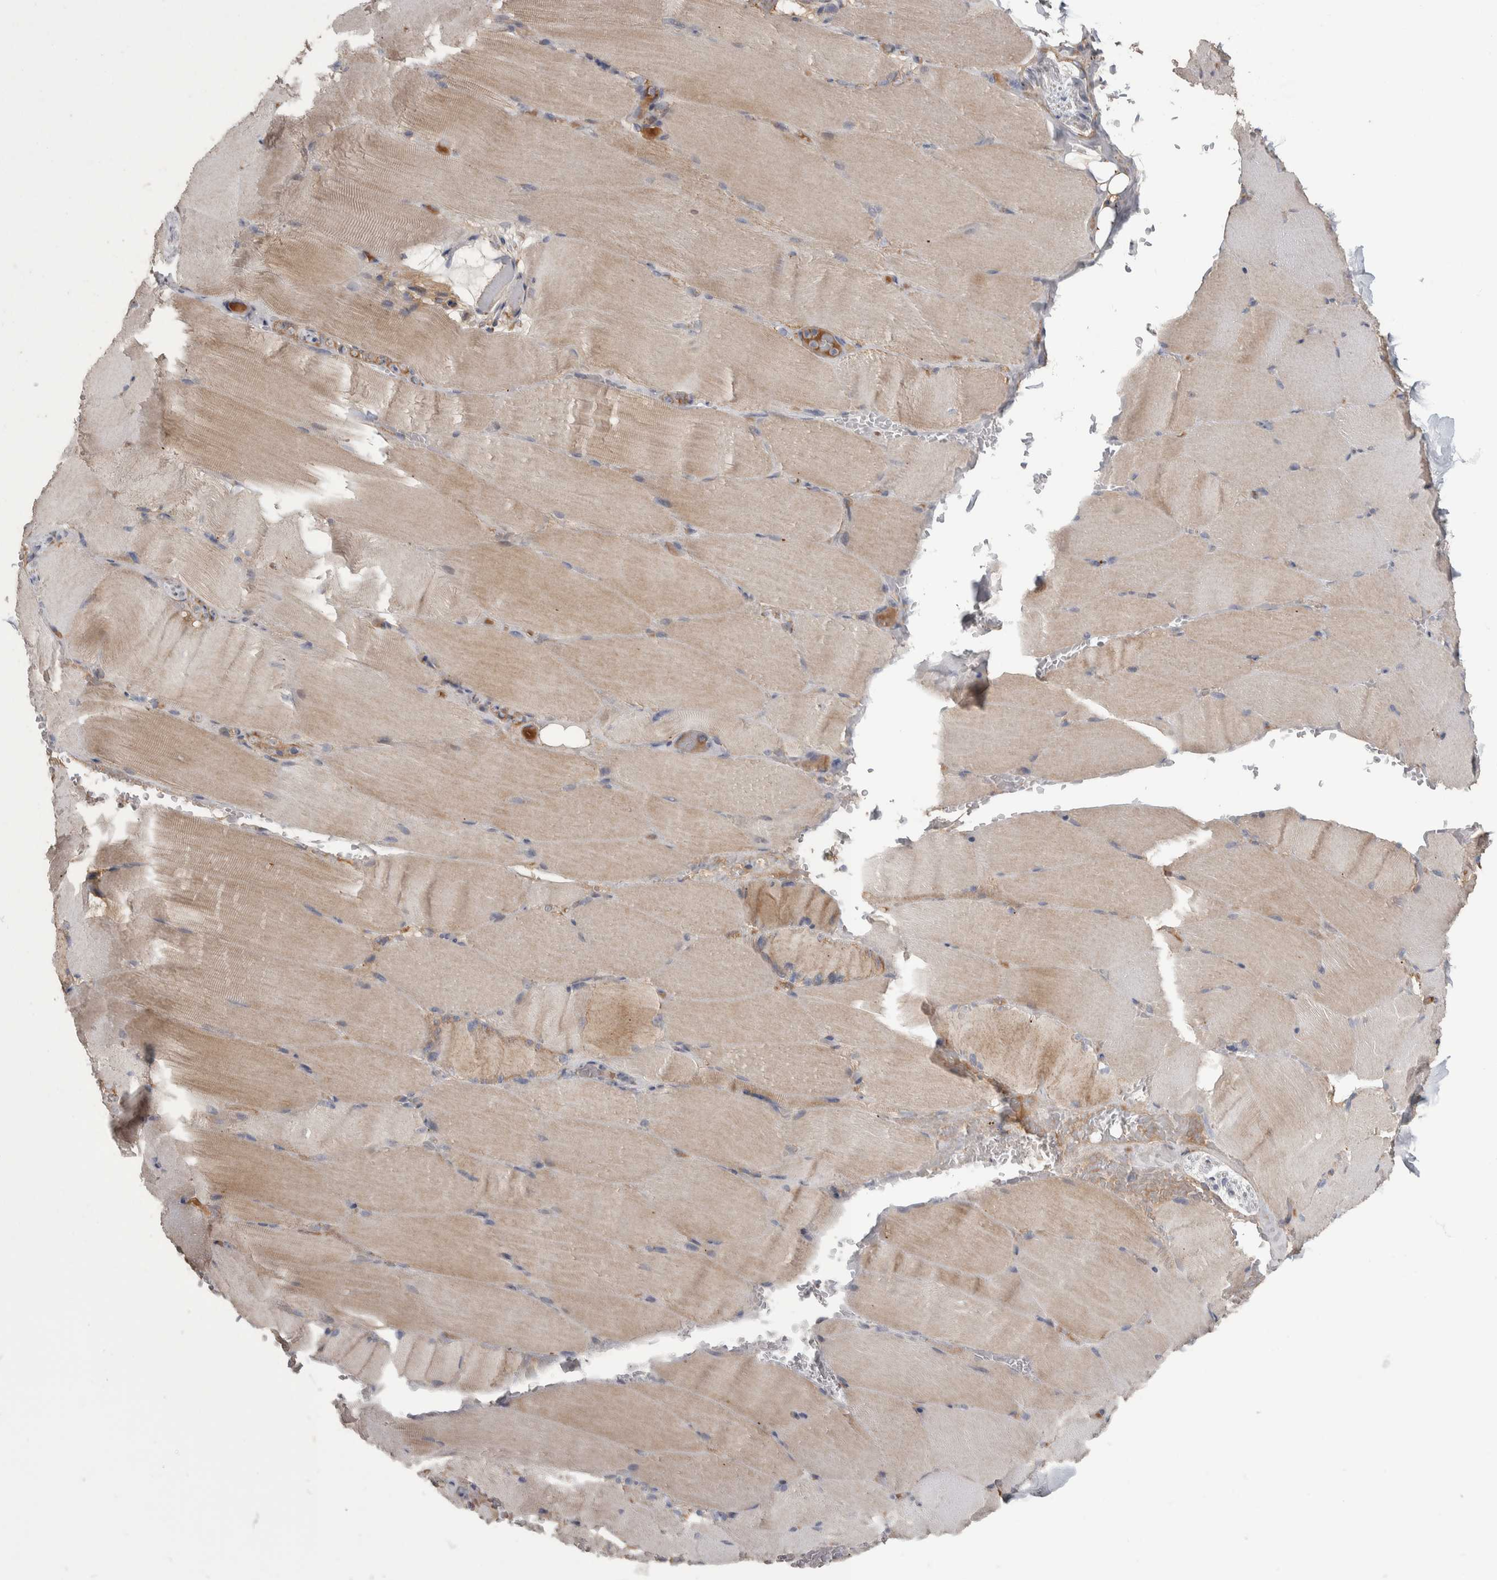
{"staining": {"intensity": "weak", "quantity": ">75%", "location": "cytoplasmic/membranous"}, "tissue": "skeletal muscle", "cell_type": "Myocytes", "image_type": "normal", "snomed": [{"axis": "morphology", "description": "Normal tissue, NOS"}, {"axis": "topography", "description": "Skeletal muscle"}, {"axis": "topography", "description": "Parathyroid gland"}], "caption": "Protein expression analysis of normal skeletal muscle demonstrates weak cytoplasmic/membranous positivity in about >75% of myocytes. (Brightfield microscopy of DAB IHC at high magnification).", "gene": "SCO1", "patient": {"sex": "female", "age": 37}}